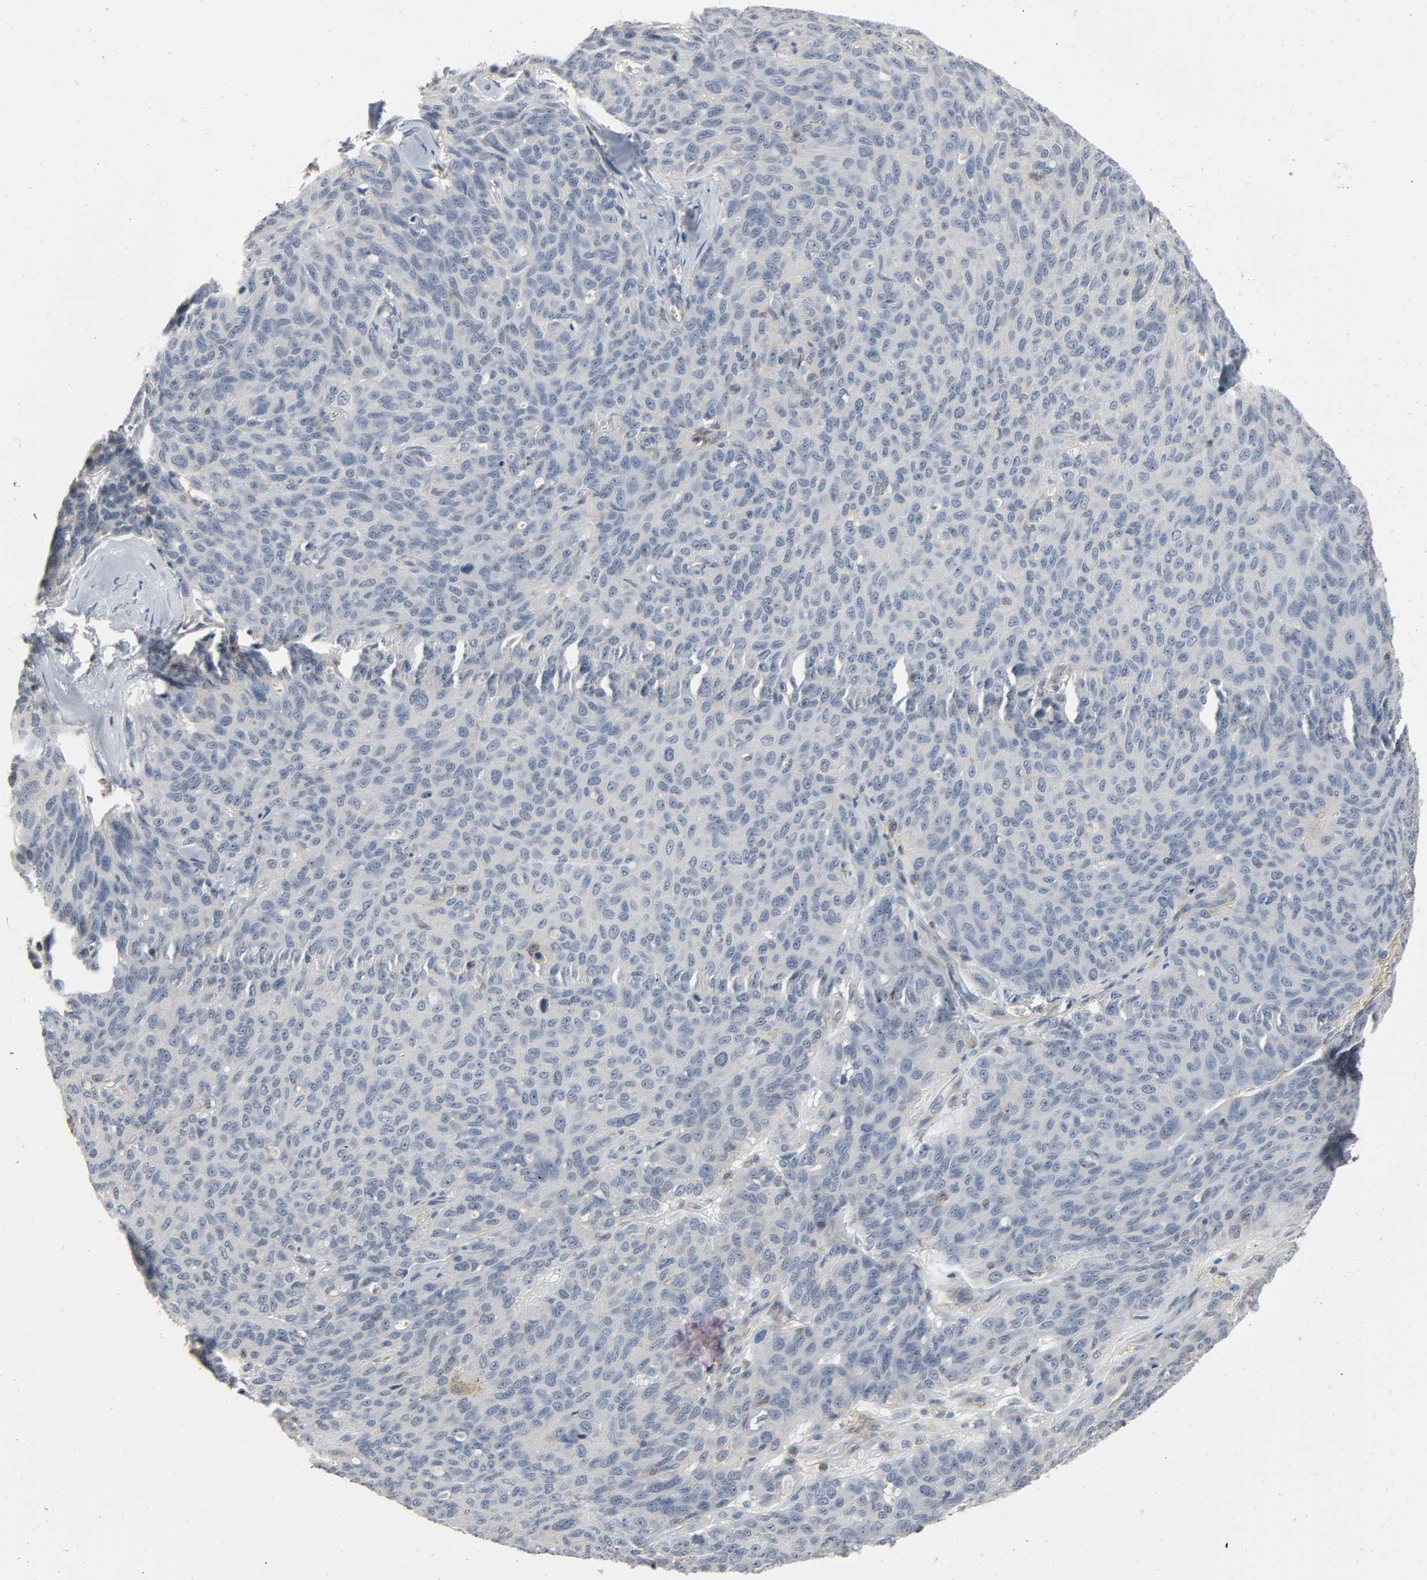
{"staining": {"intensity": "weak", "quantity": "<25%", "location": "cytoplasmic/membranous"}, "tissue": "ovarian cancer", "cell_type": "Tumor cells", "image_type": "cancer", "snomed": [{"axis": "morphology", "description": "Carcinoma, endometroid"}, {"axis": "topography", "description": "Ovary"}], "caption": "A photomicrograph of ovarian cancer (endometroid carcinoma) stained for a protein shows no brown staining in tumor cells.", "gene": "CD4", "patient": {"sex": "female", "age": 60}}